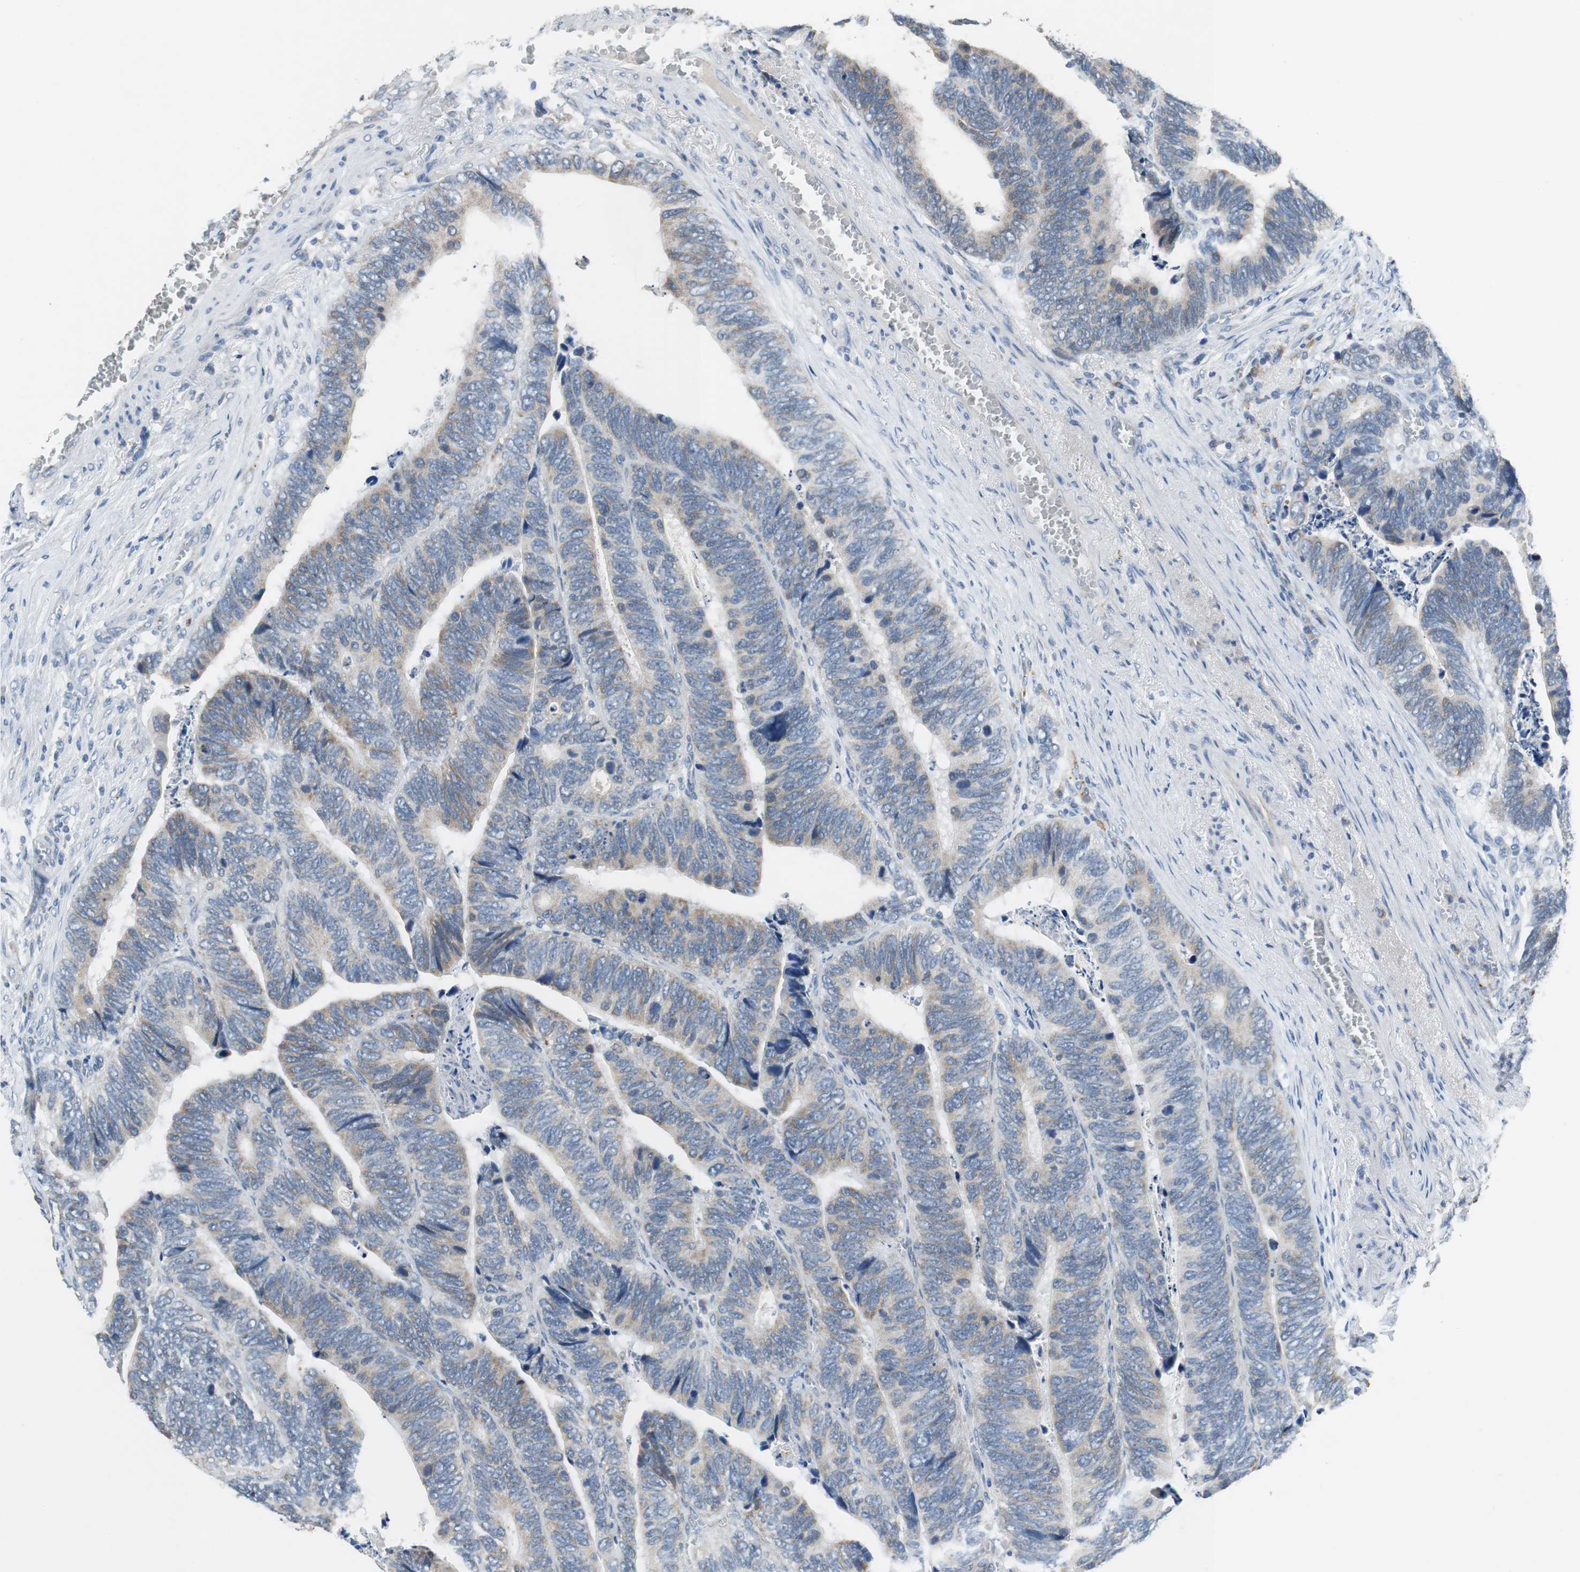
{"staining": {"intensity": "weak", "quantity": "25%-75%", "location": "cytoplasmic/membranous"}, "tissue": "colorectal cancer", "cell_type": "Tumor cells", "image_type": "cancer", "snomed": [{"axis": "morphology", "description": "Adenocarcinoma, NOS"}, {"axis": "topography", "description": "Colon"}], "caption": "A photomicrograph of adenocarcinoma (colorectal) stained for a protein reveals weak cytoplasmic/membranous brown staining in tumor cells.", "gene": "NLGN1", "patient": {"sex": "male", "age": 72}}